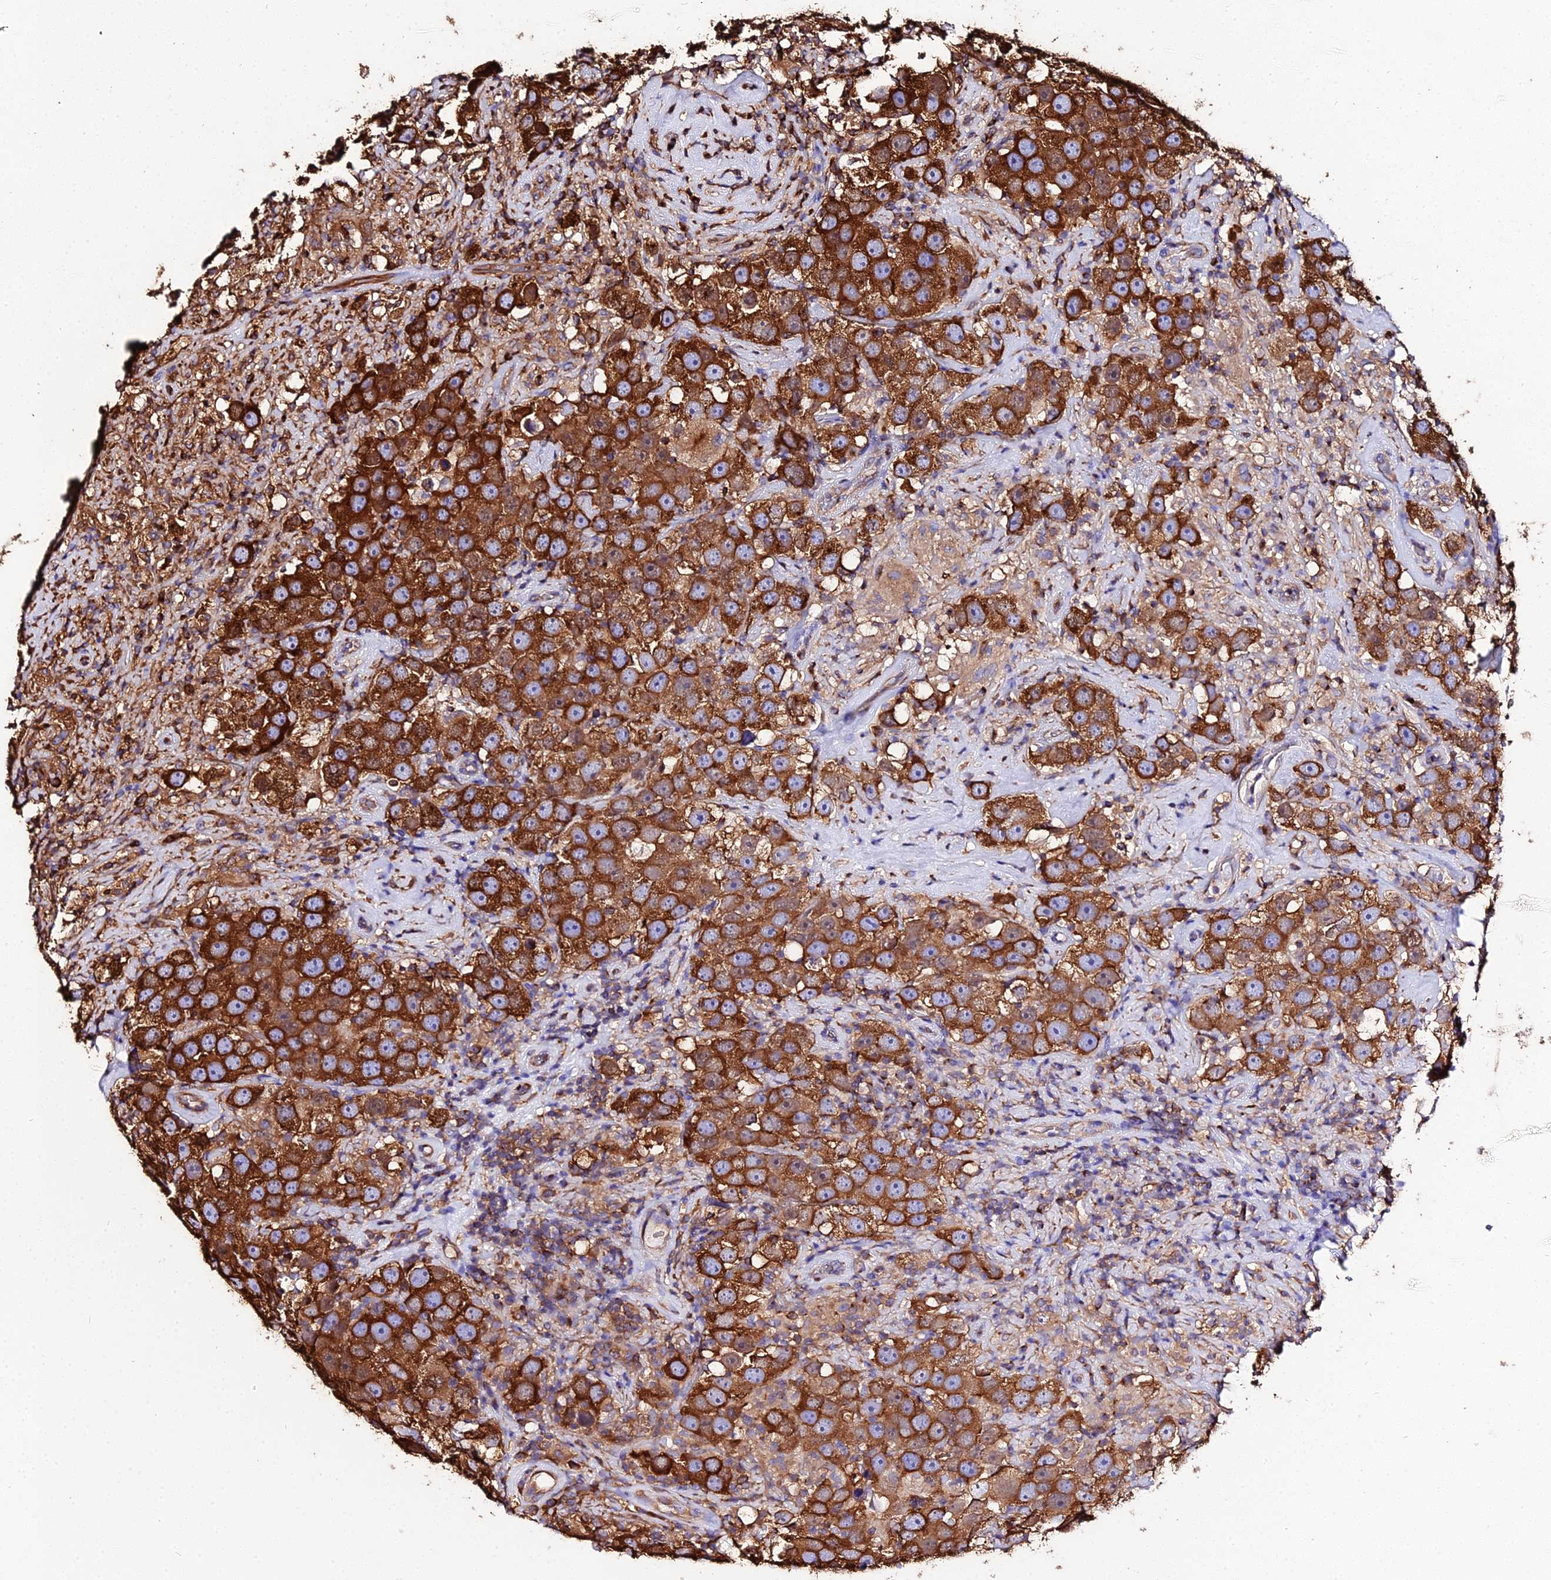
{"staining": {"intensity": "strong", "quantity": ">75%", "location": "cytoplasmic/membranous"}, "tissue": "testis cancer", "cell_type": "Tumor cells", "image_type": "cancer", "snomed": [{"axis": "morphology", "description": "Seminoma, NOS"}, {"axis": "topography", "description": "Testis"}], "caption": "Protein expression analysis of human testis seminoma reveals strong cytoplasmic/membranous staining in approximately >75% of tumor cells. (DAB (3,3'-diaminobenzidine) = brown stain, brightfield microscopy at high magnification).", "gene": "TUBA3D", "patient": {"sex": "male", "age": 49}}